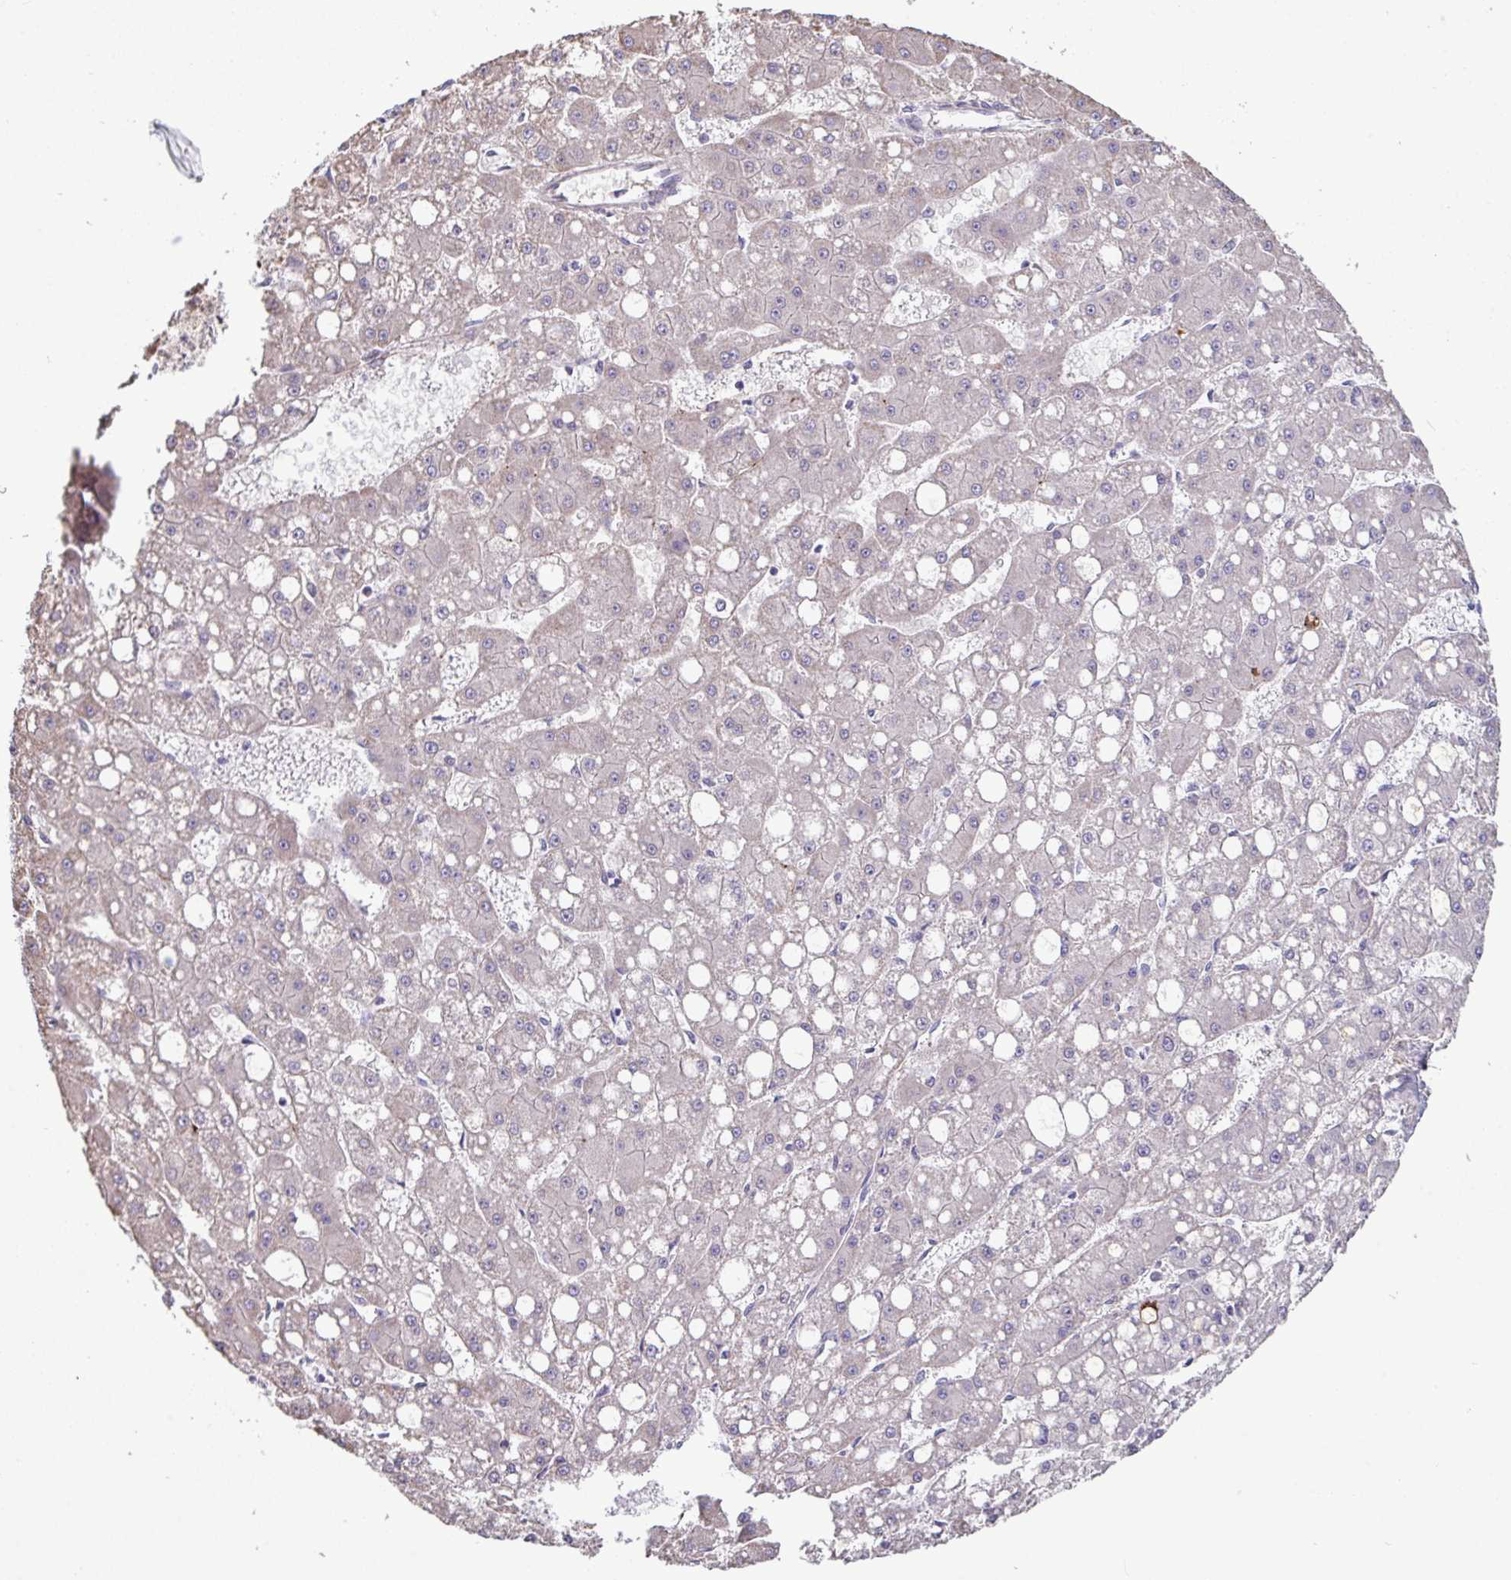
{"staining": {"intensity": "negative", "quantity": "none", "location": "none"}, "tissue": "liver cancer", "cell_type": "Tumor cells", "image_type": "cancer", "snomed": [{"axis": "morphology", "description": "Carcinoma, Hepatocellular, NOS"}, {"axis": "topography", "description": "Liver"}], "caption": "Image shows no significant protein positivity in tumor cells of liver cancer (hepatocellular carcinoma).", "gene": "IL37", "patient": {"sex": "male", "age": 67}}